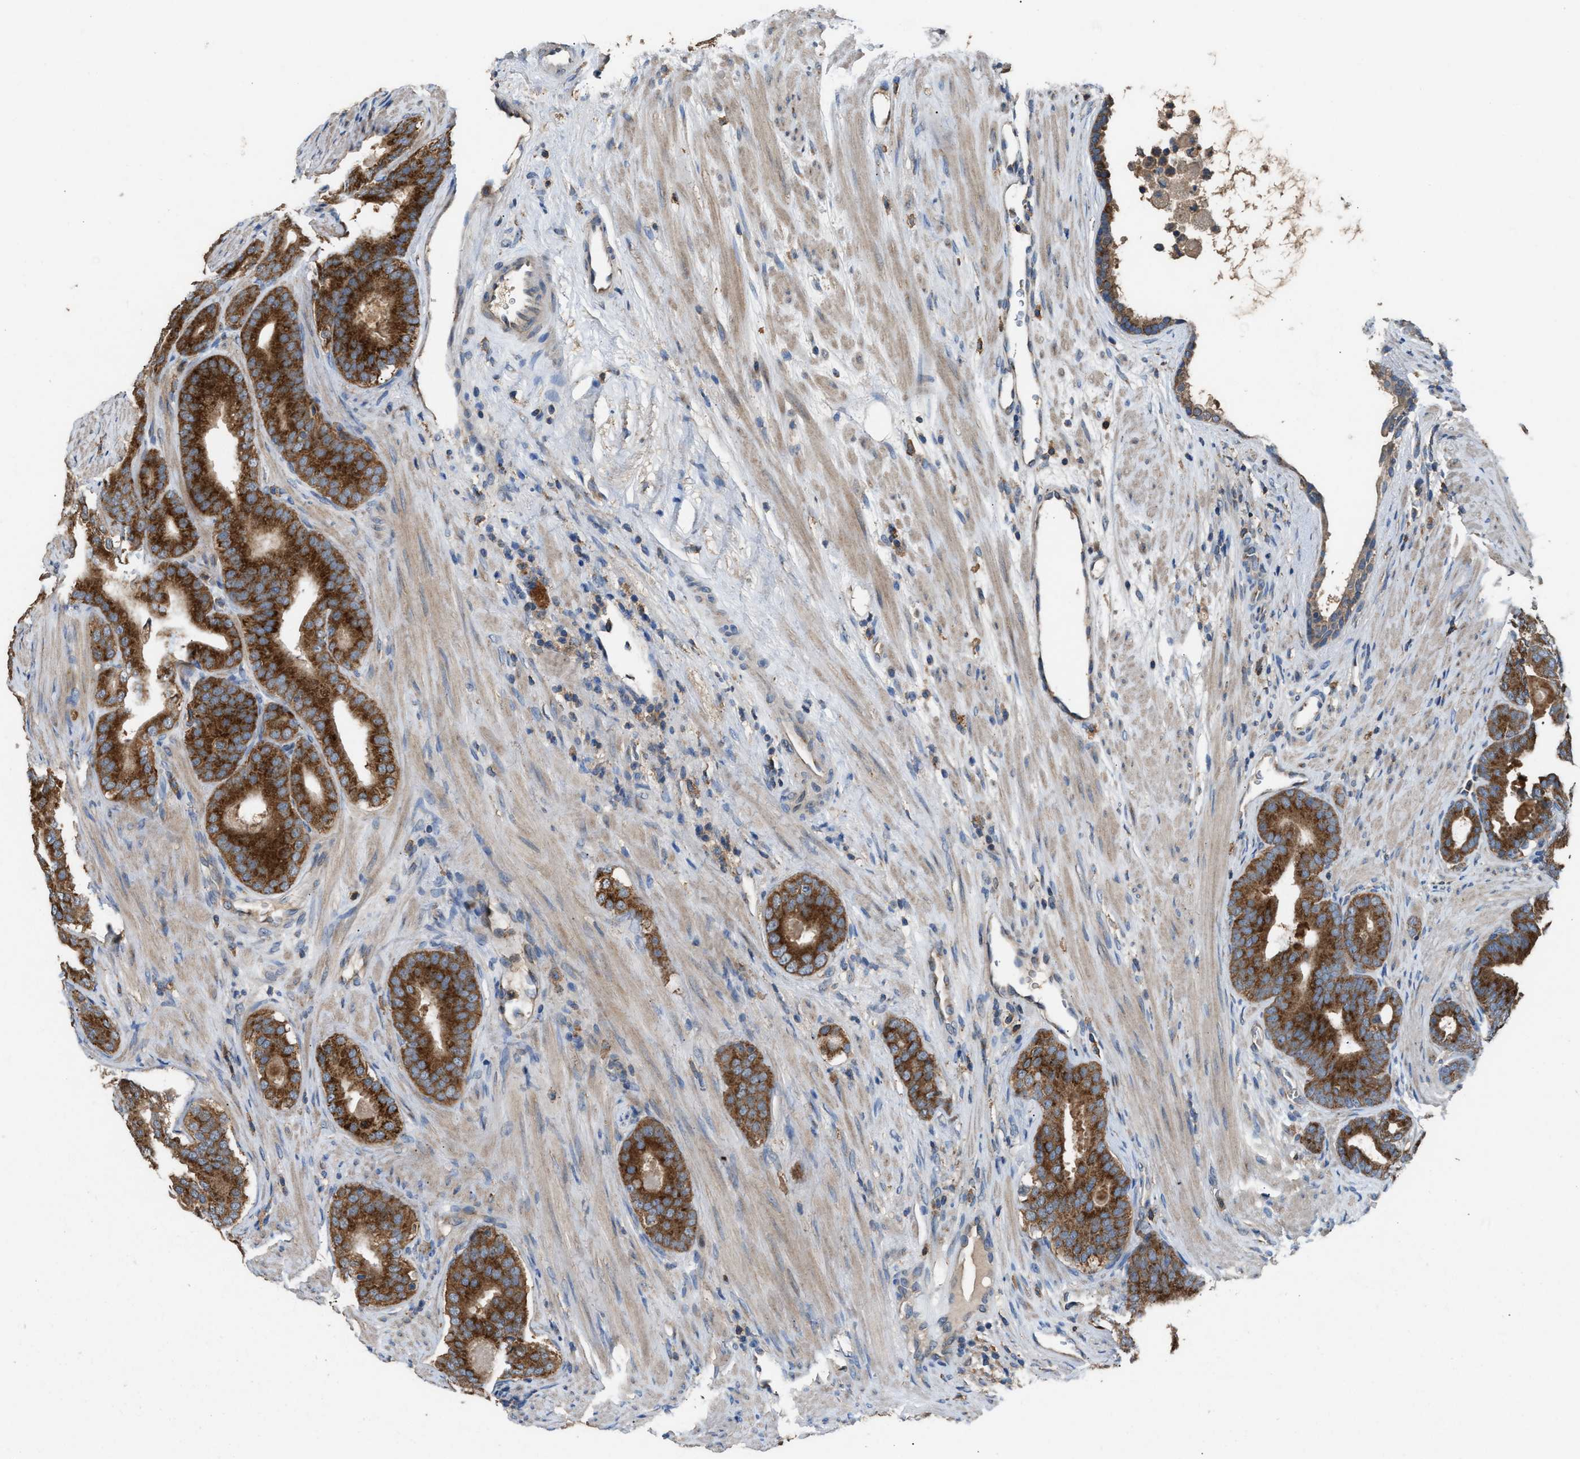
{"staining": {"intensity": "strong", "quantity": ">75%", "location": "cytoplasmic/membranous"}, "tissue": "prostate cancer", "cell_type": "Tumor cells", "image_type": "cancer", "snomed": [{"axis": "morphology", "description": "Adenocarcinoma, High grade"}, {"axis": "topography", "description": "Prostate"}], "caption": "IHC histopathology image of human prostate adenocarcinoma (high-grade) stained for a protein (brown), which shows high levels of strong cytoplasmic/membranous expression in about >75% of tumor cells.", "gene": "TPK1", "patient": {"sex": "male", "age": 60}}